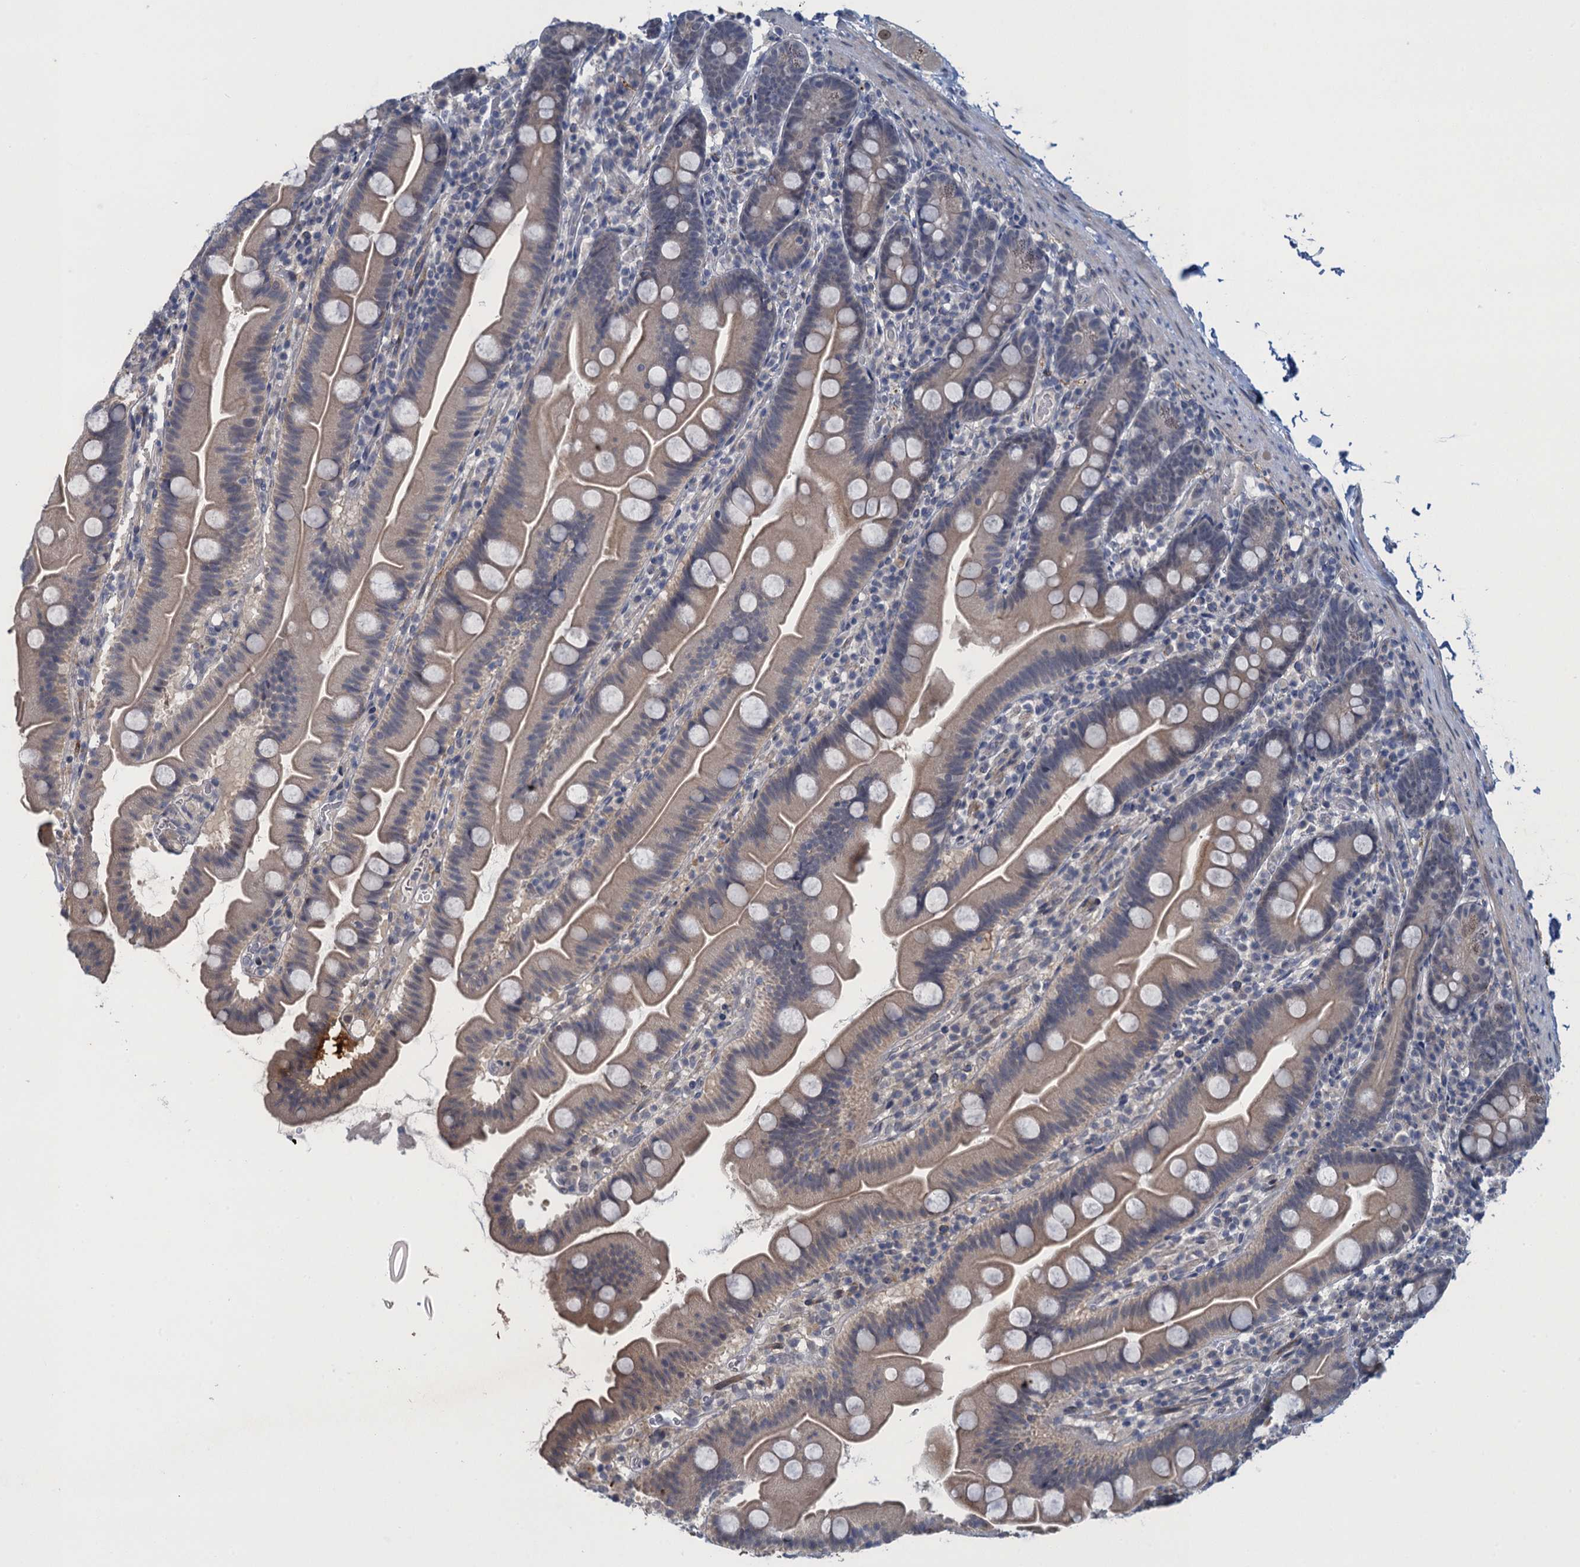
{"staining": {"intensity": "weak", "quantity": "<25%", "location": "cytoplasmic/membranous"}, "tissue": "small intestine", "cell_type": "Glandular cells", "image_type": "normal", "snomed": [{"axis": "morphology", "description": "Normal tissue, NOS"}, {"axis": "topography", "description": "Small intestine"}], "caption": "The IHC micrograph has no significant expression in glandular cells of small intestine. (DAB immunohistochemistry, high magnification).", "gene": "MRFAP1", "patient": {"sex": "female", "age": 68}}